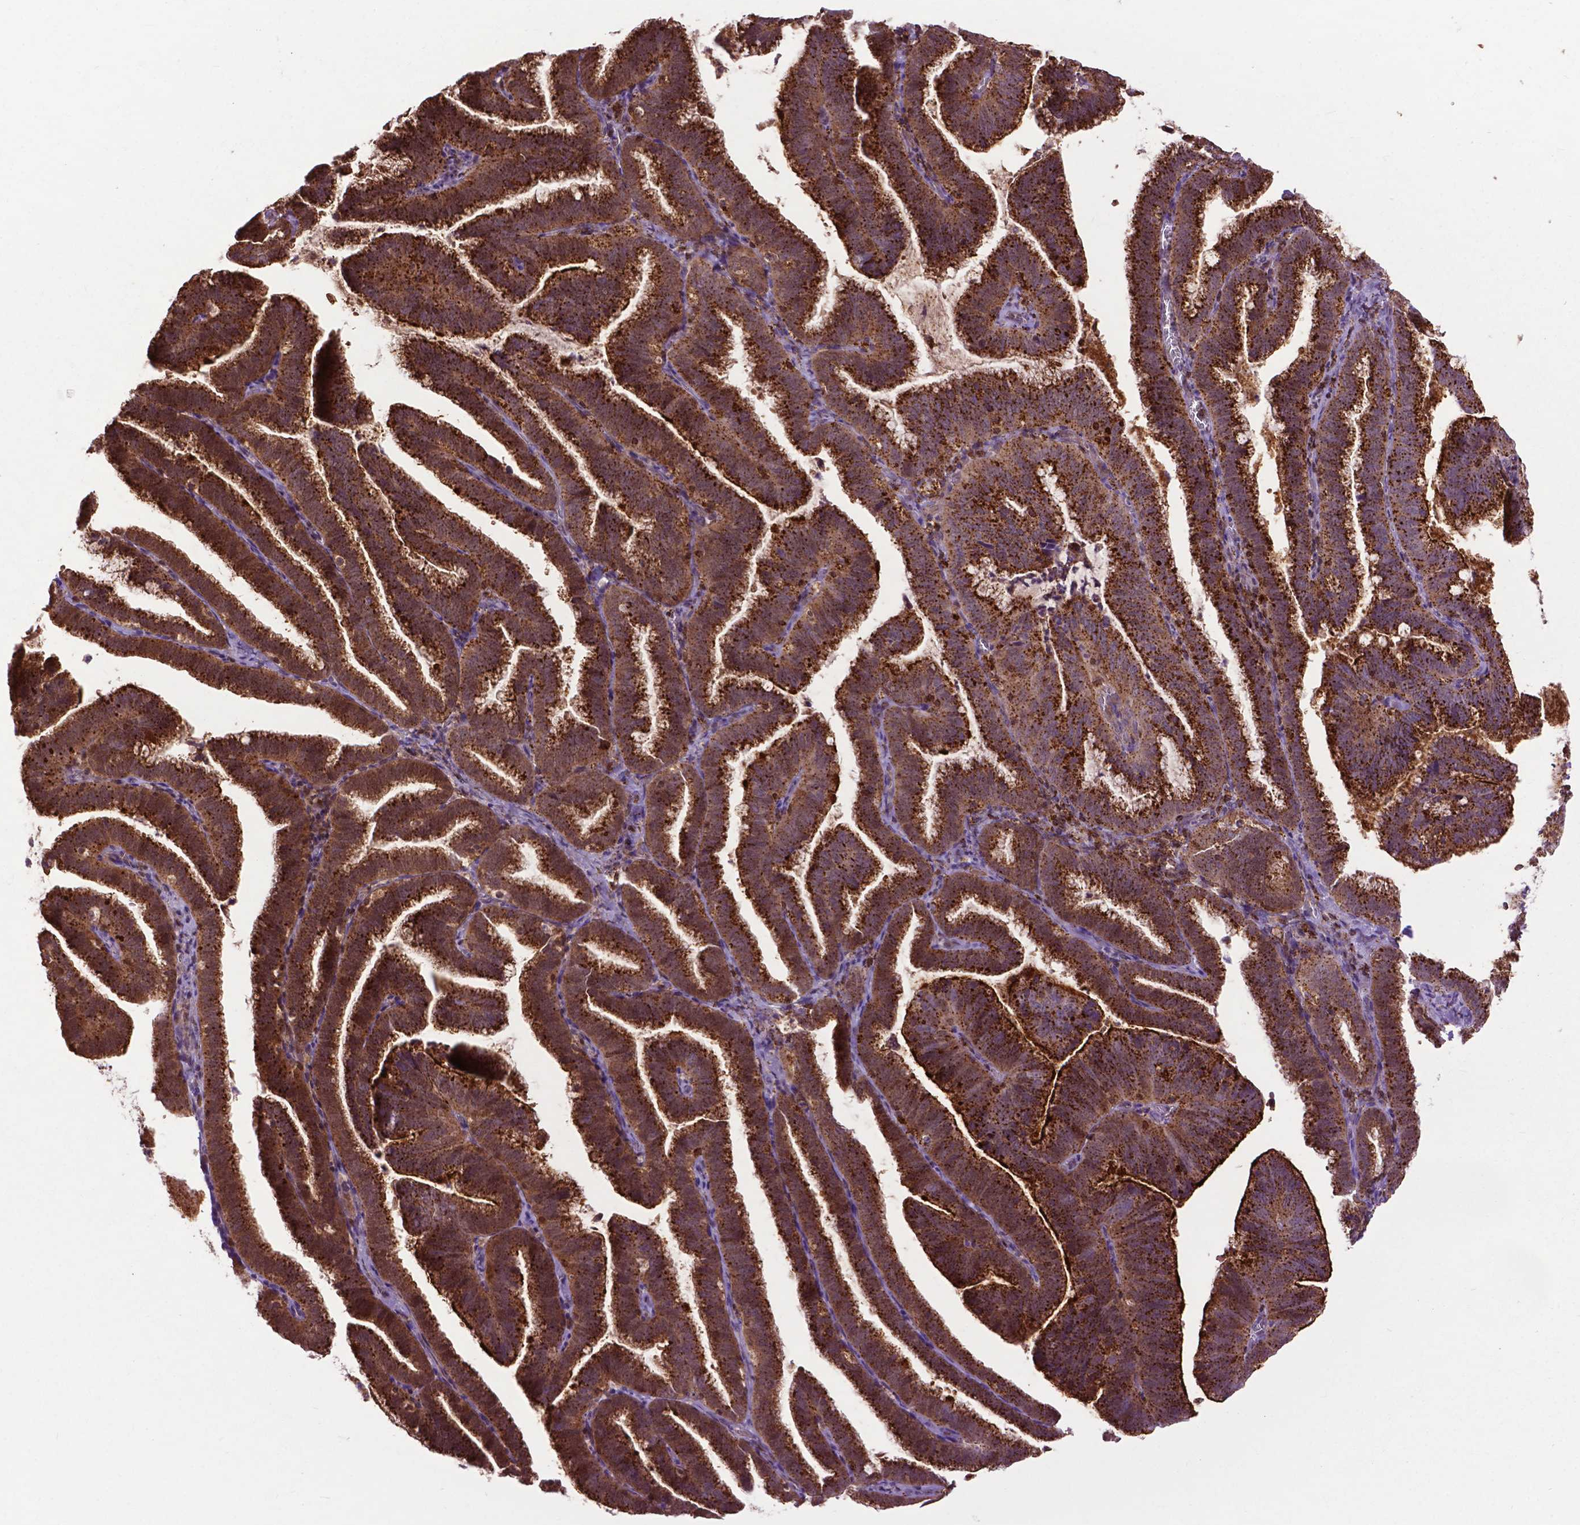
{"staining": {"intensity": "strong", "quantity": ">75%", "location": "cytoplasmic/membranous"}, "tissue": "cervical cancer", "cell_type": "Tumor cells", "image_type": "cancer", "snomed": [{"axis": "morphology", "description": "Adenocarcinoma, NOS"}, {"axis": "topography", "description": "Cervix"}], "caption": "IHC staining of cervical cancer (adenocarcinoma), which exhibits high levels of strong cytoplasmic/membranous expression in about >75% of tumor cells indicating strong cytoplasmic/membranous protein positivity. The staining was performed using DAB (3,3'-diaminobenzidine) (brown) for protein detection and nuclei were counterstained in hematoxylin (blue).", "gene": "CHMP4A", "patient": {"sex": "female", "age": 61}}